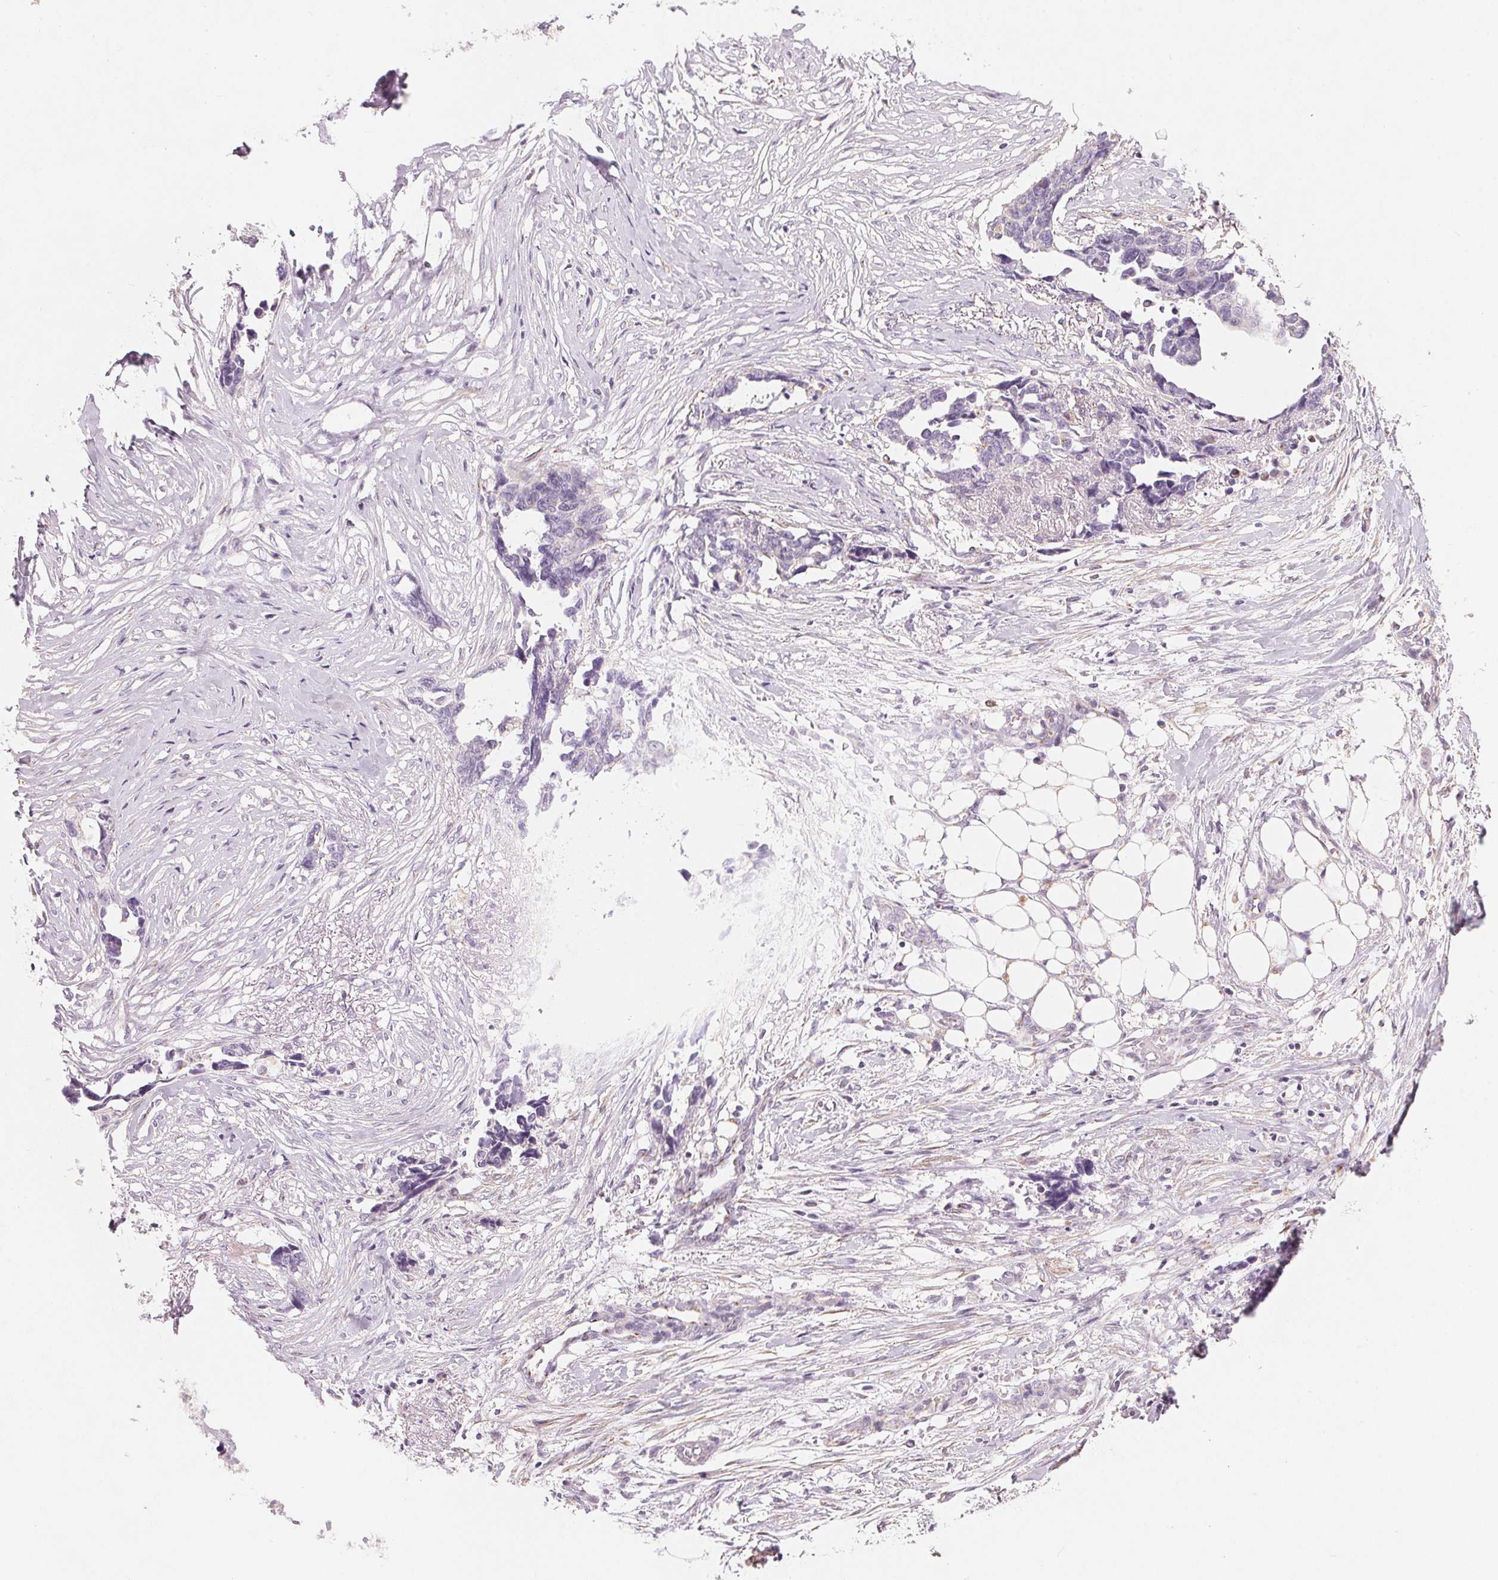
{"staining": {"intensity": "negative", "quantity": "none", "location": "none"}, "tissue": "ovarian cancer", "cell_type": "Tumor cells", "image_type": "cancer", "snomed": [{"axis": "morphology", "description": "Cystadenocarcinoma, serous, NOS"}, {"axis": "topography", "description": "Ovary"}], "caption": "Histopathology image shows no protein positivity in tumor cells of ovarian cancer tissue.", "gene": "DRAM2", "patient": {"sex": "female", "age": 69}}